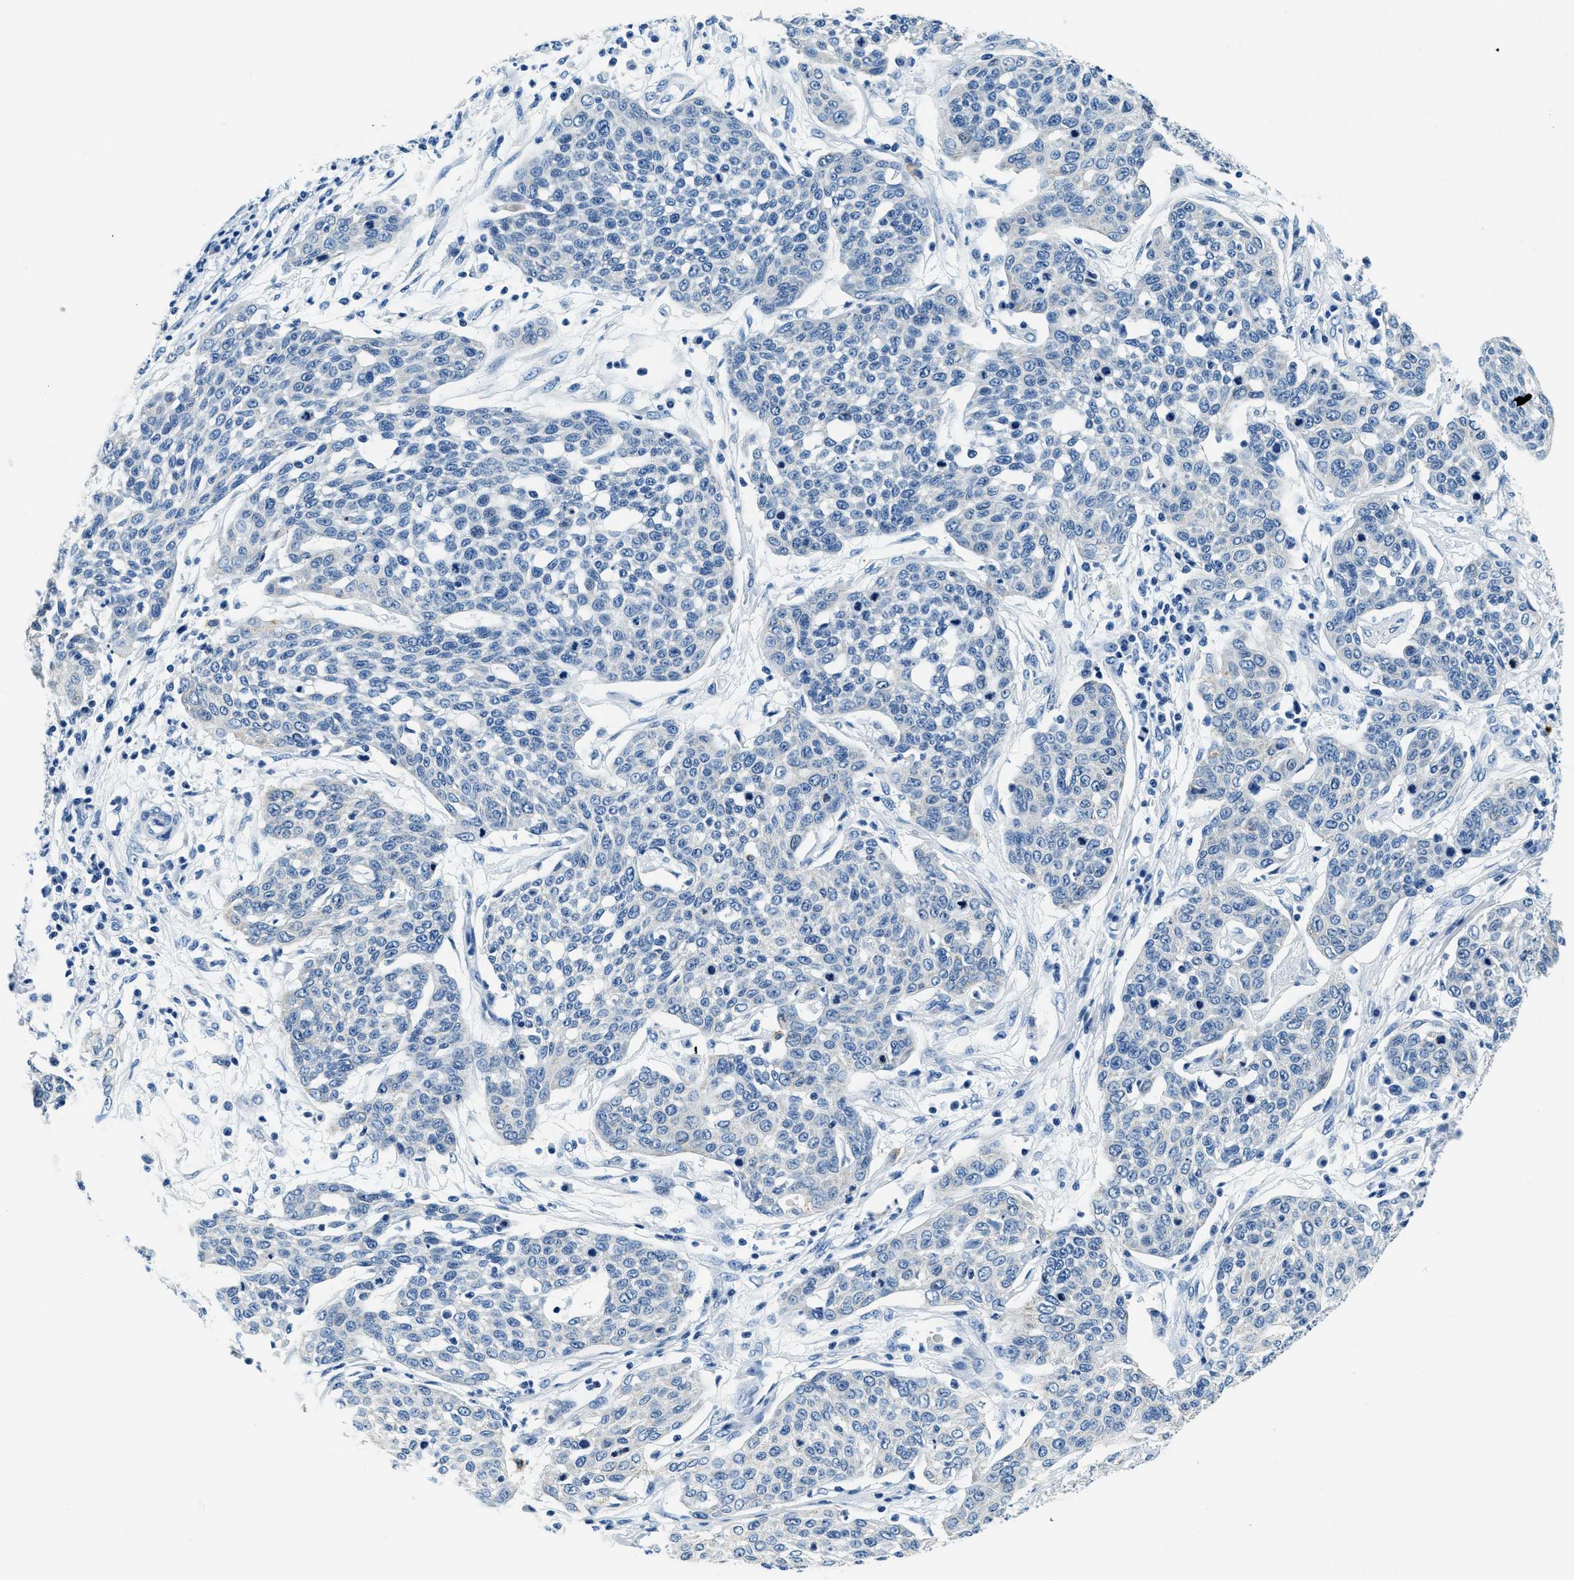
{"staining": {"intensity": "negative", "quantity": "none", "location": "none"}, "tissue": "cervical cancer", "cell_type": "Tumor cells", "image_type": "cancer", "snomed": [{"axis": "morphology", "description": "Squamous cell carcinoma, NOS"}, {"axis": "topography", "description": "Cervix"}], "caption": "A high-resolution image shows IHC staining of cervical cancer, which displays no significant staining in tumor cells. (Brightfield microscopy of DAB IHC at high magnification).", "gene": "UBAC2", "patient": {"sex": "female", "age": 34}}